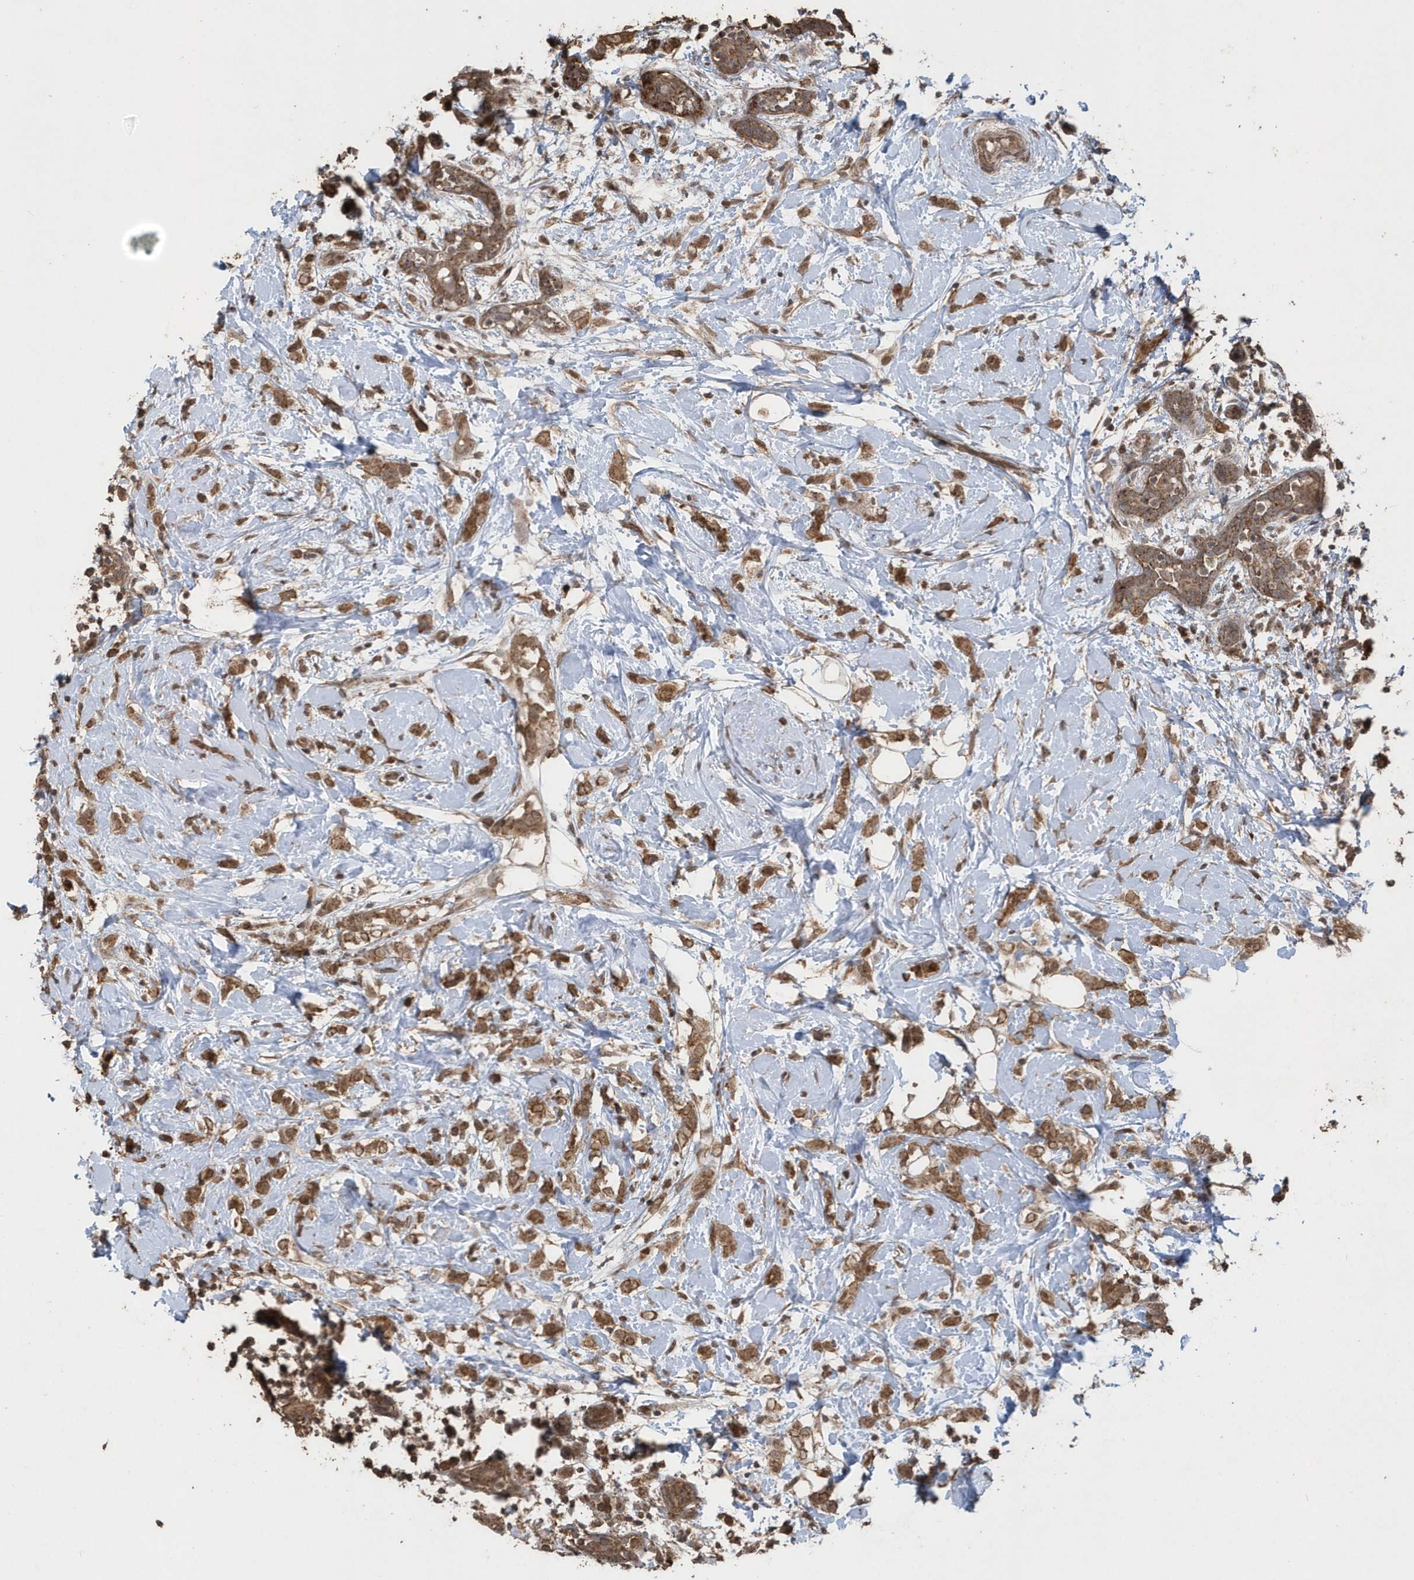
{"staining": {"intensity": "moderate", "quantity": ">75%", "location": "cytoplasmic/membranous"}, "tissue": "breast cancer", "cell_type": "Tumor cells", "image_type": "cancer", "snomed": [{"axis": "morphology", "description": "Normal tissue, NOS"}, {"axis": "morphology", "description": "Lobular carcinoma"}, {"axis": "topography", "description": "Breast"}], "caption": "Breast cancer stained with a brown dye reveals moderate cytoplasmic/membranous positive positivity in about >75% of tumor cells.", "gene": "PAXBP1", "patient": {"sex": "female", "age": 47}}